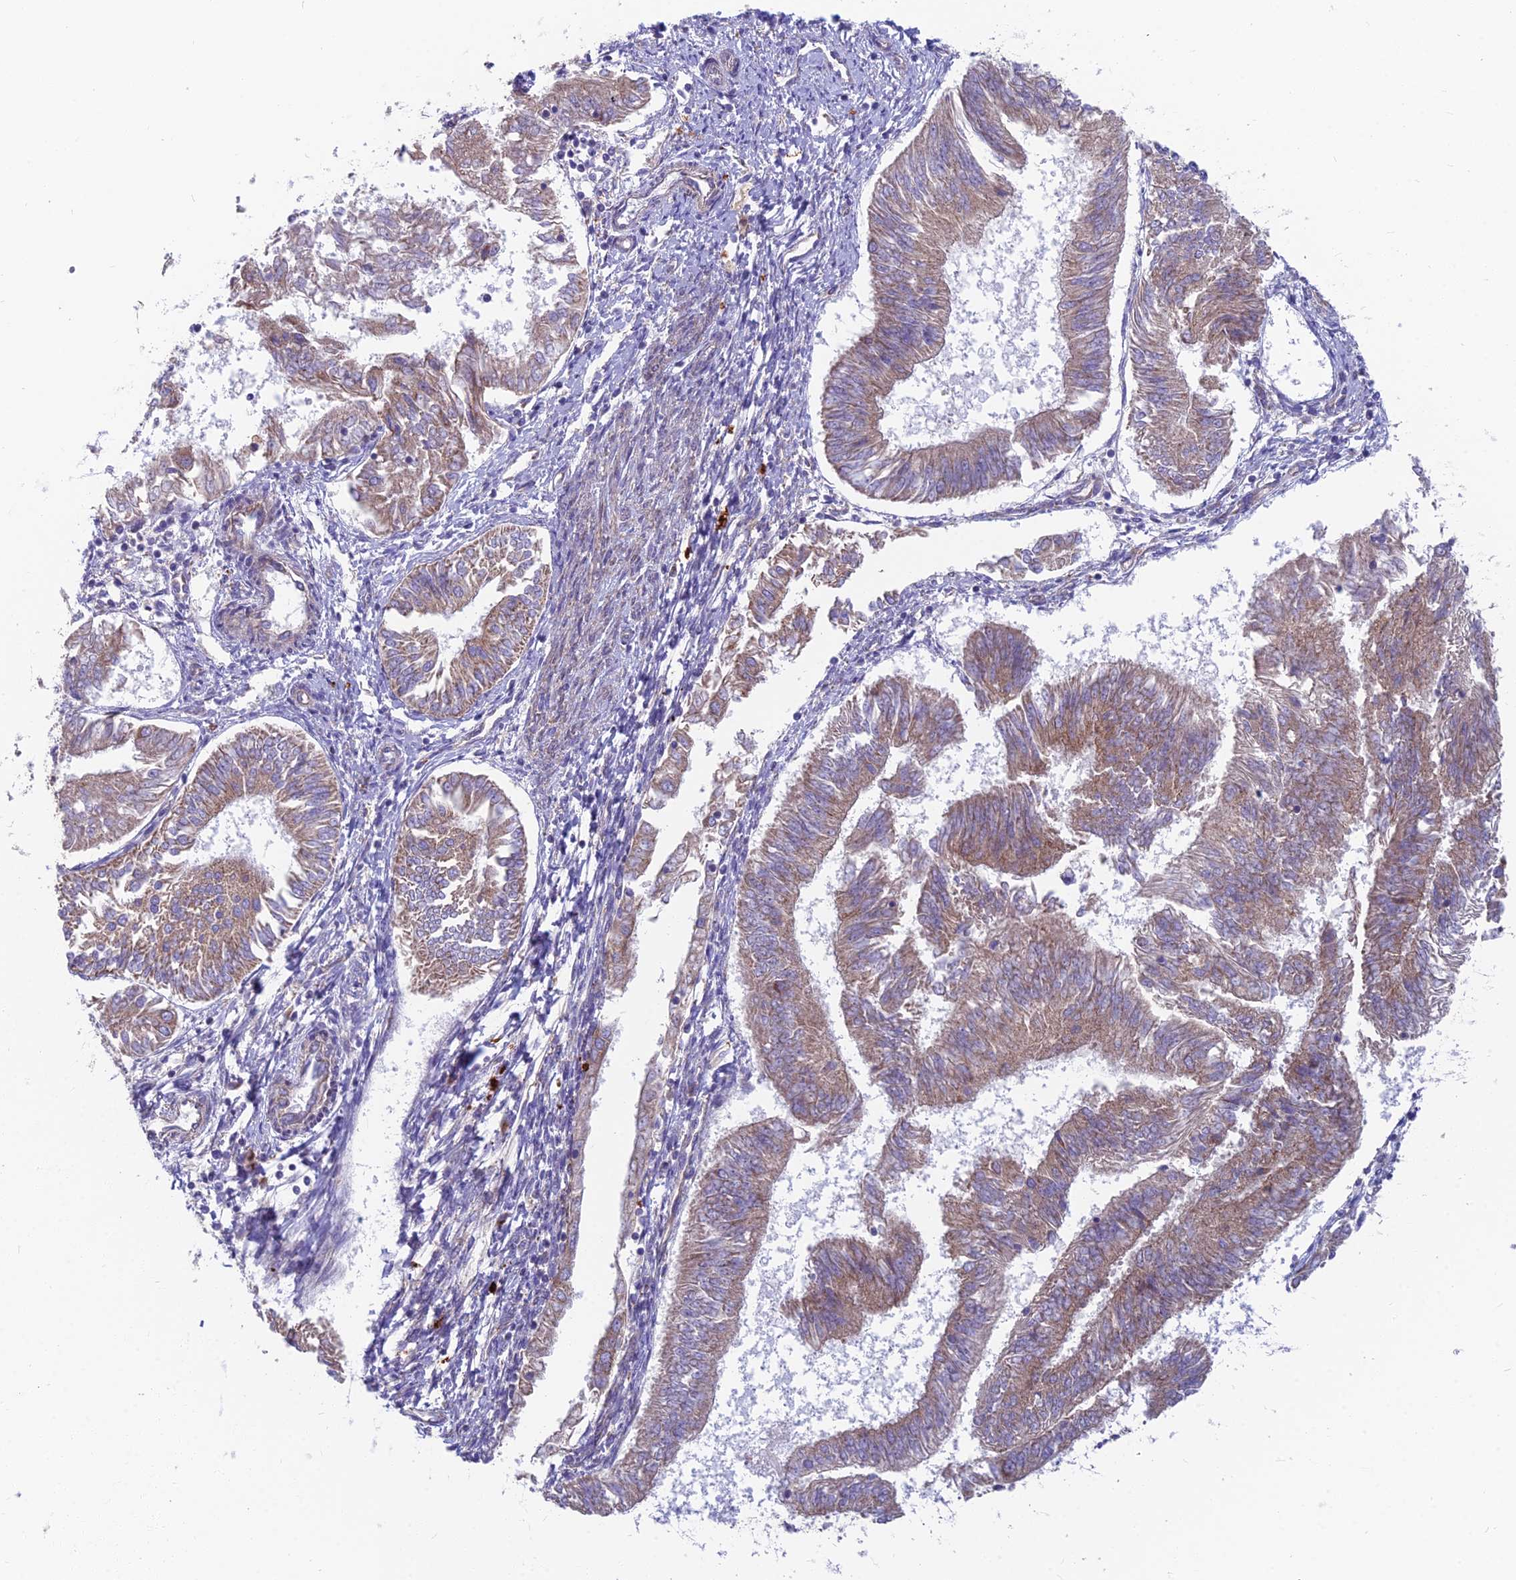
{"staining": {"intensity": "moderate", "quantity": "25%-75%", "location": "cytoplasmic/membranous"}, "tissue": "endometrial cancer", "cell_type": "Tumor cells", "image_type": "cancer", "snomed": [{"axis": "morphology", "description": "Adenocarcinoma, NOS"}, {"axis": "topography", "description": "Endometrium"}], "caption": "Immunohistochemical staining of human endometrial adenocarcinoma demonstrates moderate cytoplasmic/membranous protein expression in approximately 25%-75% of tumor cells. (brown staining indicates protein expression, while blue staining denotes nuclei).", "gene": "TBC1D20", "patient": {"sex": "female", "age": 58}}